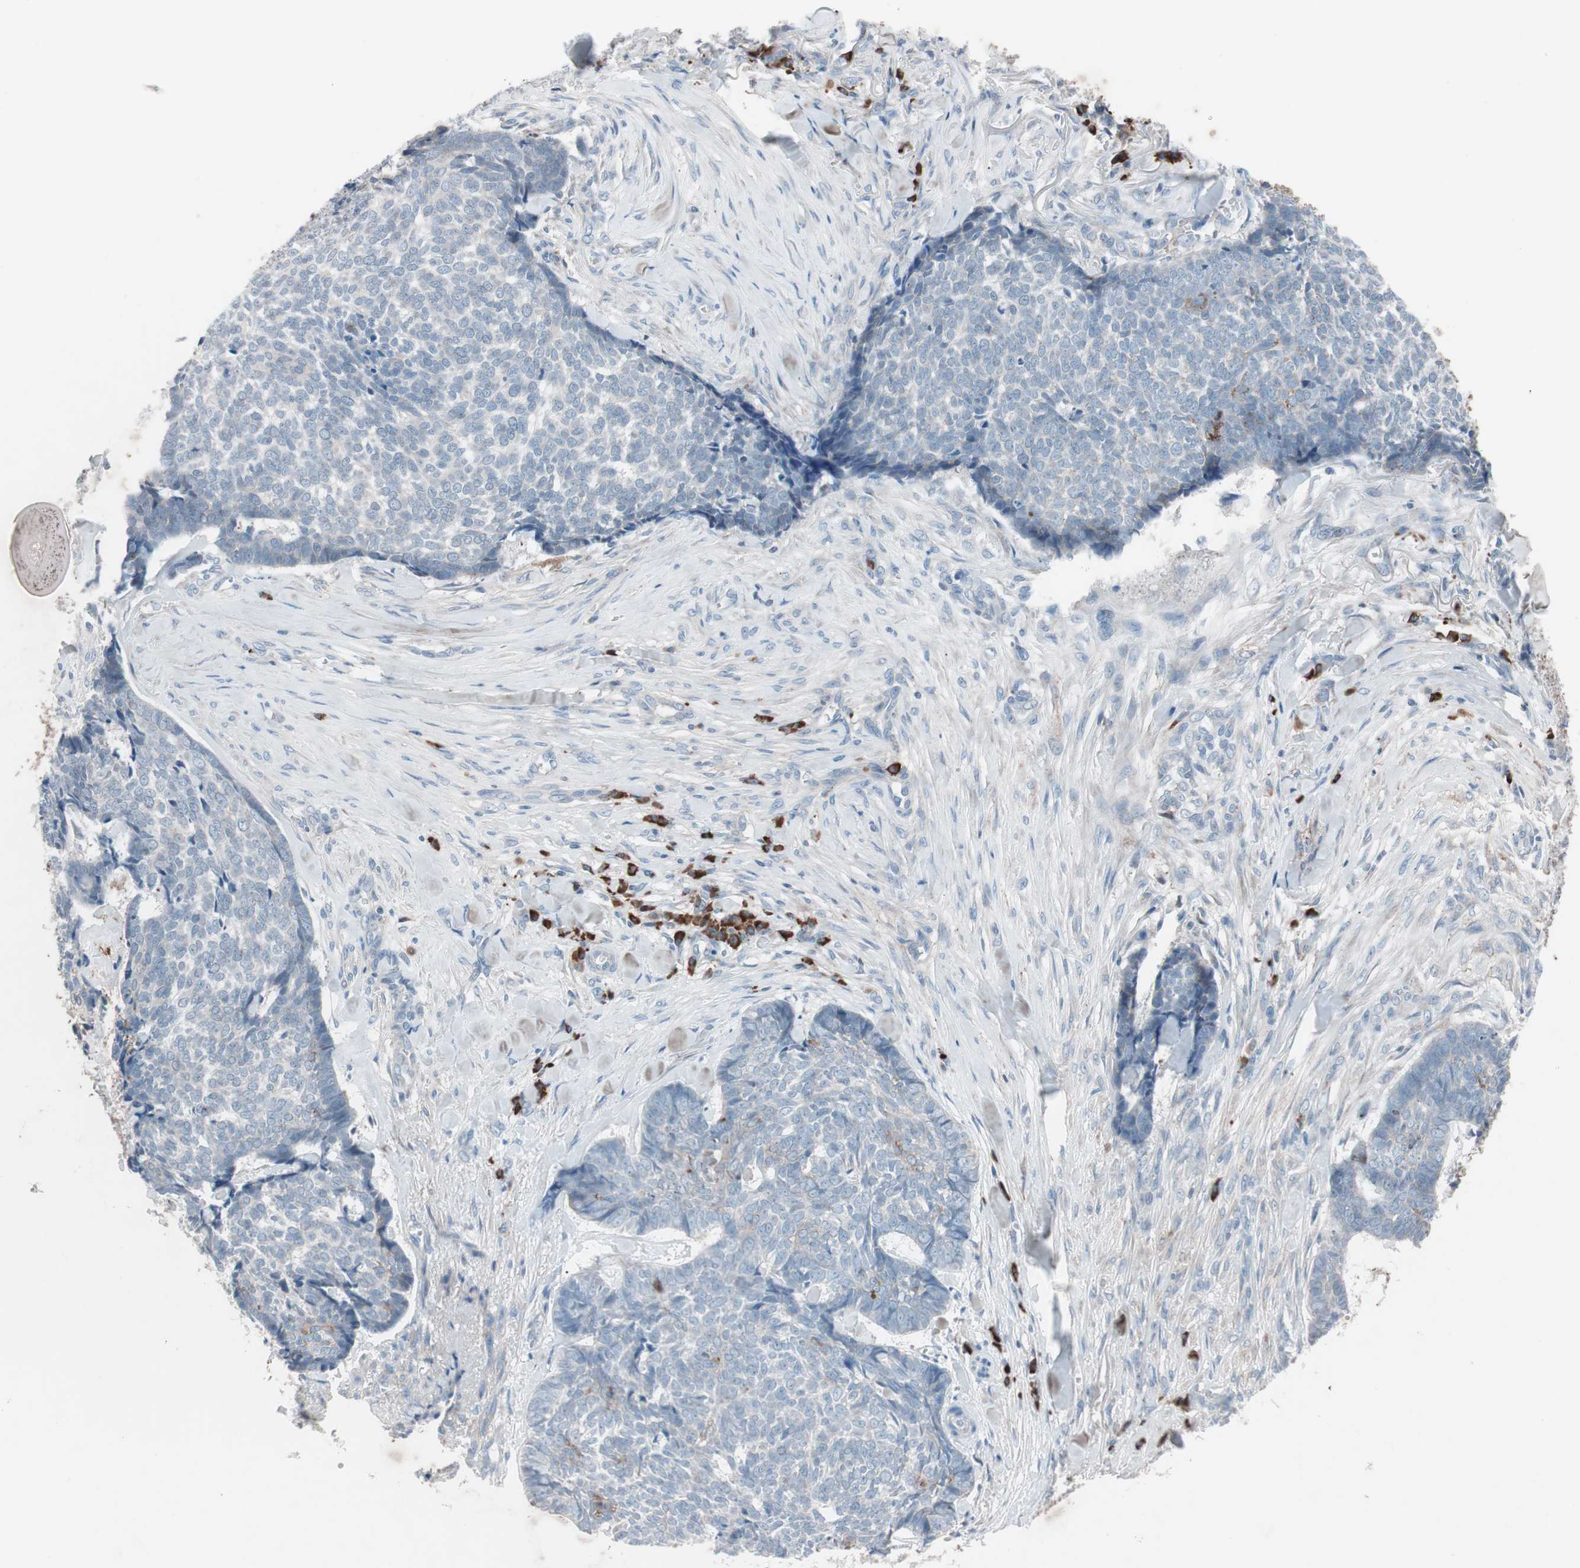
{"staining": {"intensity": "weak", "quantity": "<25%", "location": "cytoplasmic/membranous"}, "tissue": "skin cancer", "cell_type": "Tumor cells", "image_type": "cancer", "snomed": [{"axis": "morphology", "description": "Basal cell carcinoma"}, {"axis": "topography", "description": "Skin"}], "caption": "A high-resolution micrograph shows immunohistochemistry staining of skin cancer, which exhibits no significant expression in tumor cells. The staining is performed using DAB (3,3'-diaminobenzidine) brown chromogen with nuclei counter-stained in using hematoxylin.", "gene": "GRB7", "patient": {"sex": "male", "age": 84}}